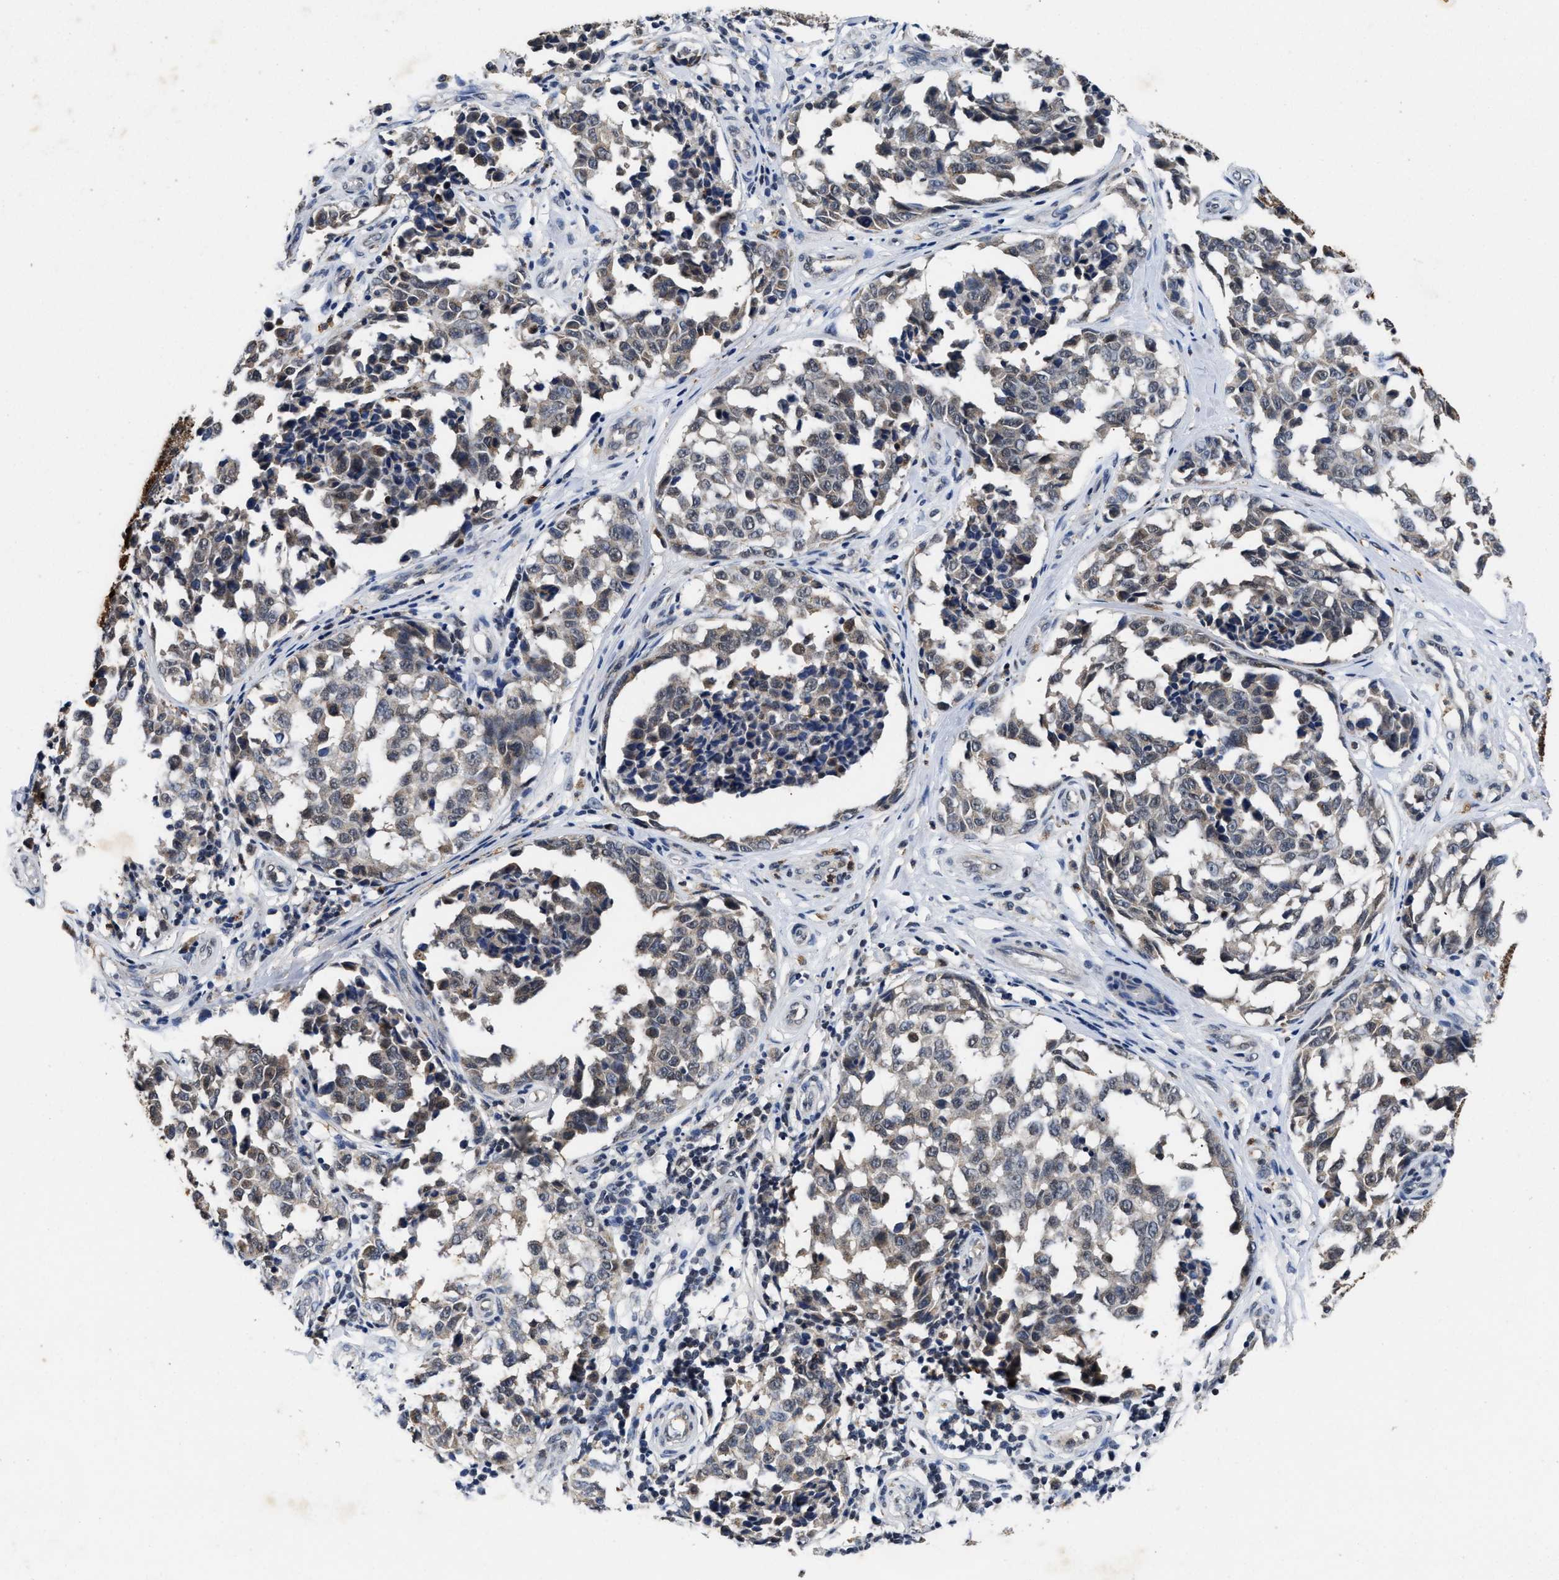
{"staining": {"intensity": "weak", "quantity": "<25%", "location": "cytoplasmic/membranous"}, "tissue": "melanoma", "cell_type": "Tumor cells", "image_type": "cancer", "snomed": [{"axis": "morphology", "description": "Malignant melanoma, NOS"}, {"axis": "topography", "description": "Skin"}], "caption": "IHC of malignant melanoma demonstrates no expression in tumor cells.", "gene": "ACOX1", "patient": {"sex": "female", "age": 64}}